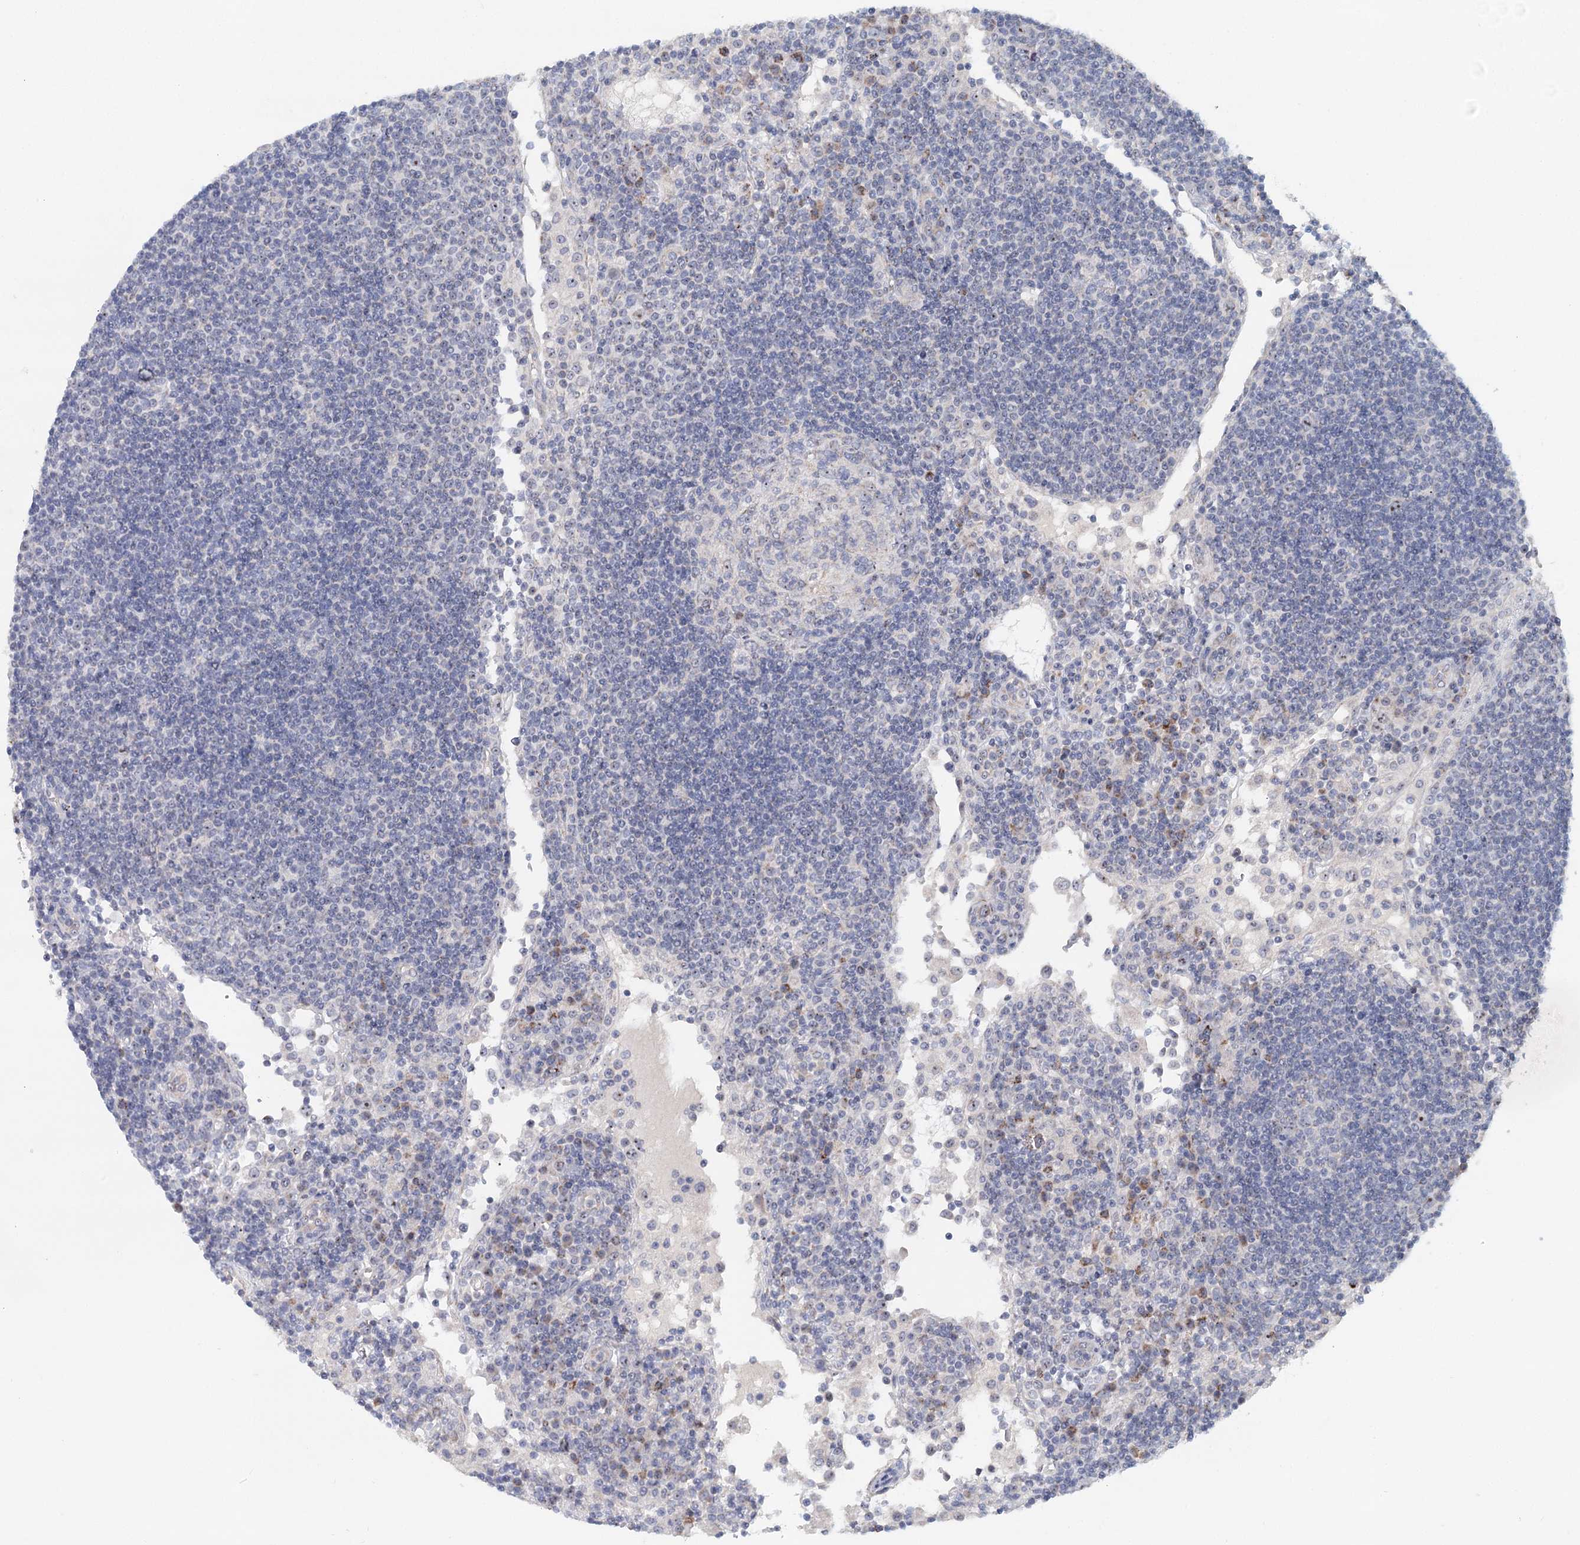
{"staining": {"intensity": "negative", "quantity": "none", "location": "none"}, "tissue": "lymph node", "cell_type": "Germinal center cells", "image_type": "normal", "snomed": [{"axis": "morphology", "description": "Normal tissue, NOS"}, {"axis": "topography", "description": "Lymph node"}], "caption": "An immunohistochemistry photomicrograph of normal lymph node is shown. There is no staining in germinal center cells of lymph node.", "gene": "RBM43", "patient": {"sex": "female", "age": 53}}